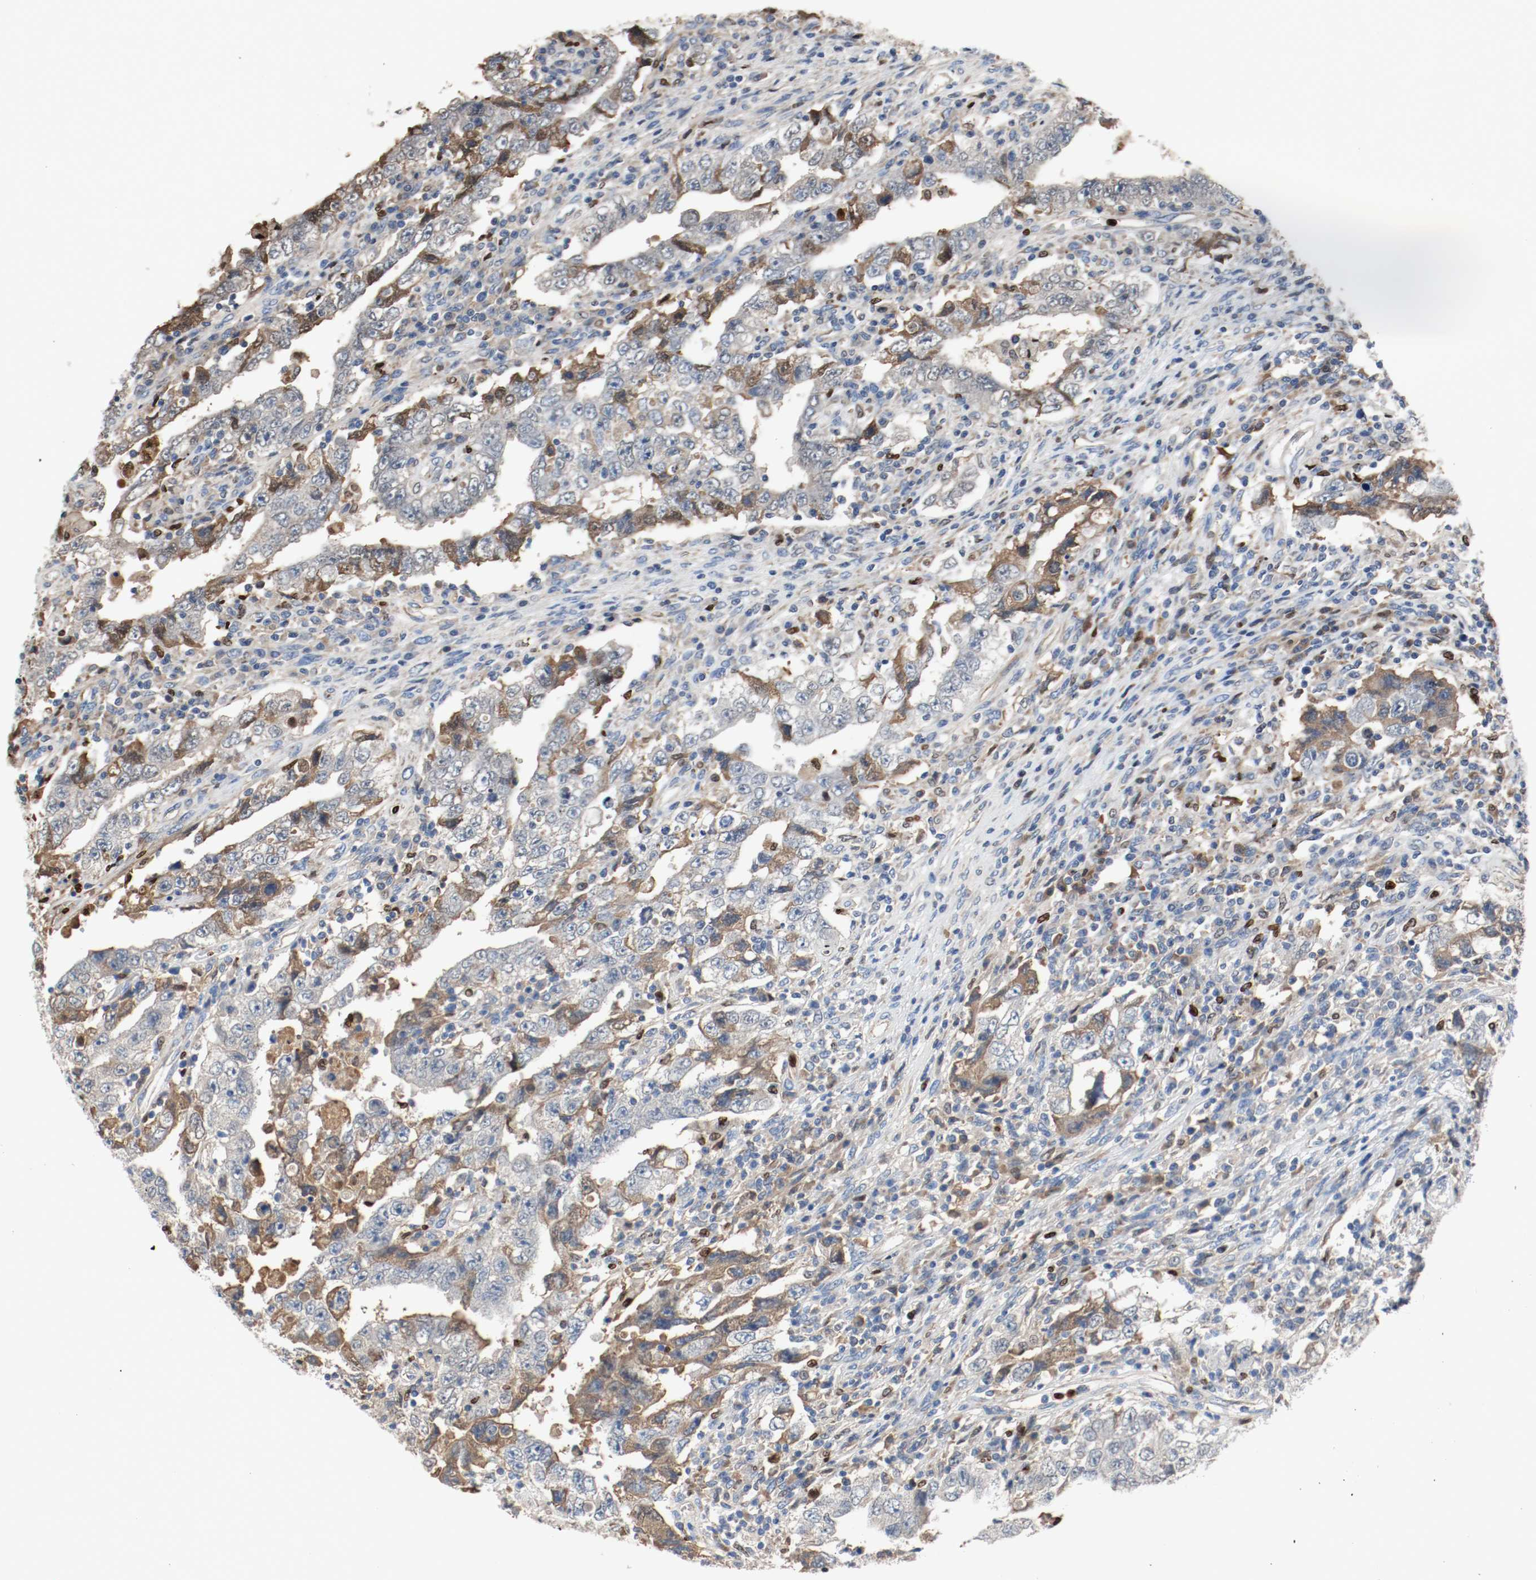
{"staining": {"intensity": "moderate", "quantity": "<25%", "location": "cytoplasmic/membranous"}, "tissue": "testis cancer", "cell_type": "Tumor cells", "image_type": "cancer", "snomed": [{"axis": "morphology", "description": "Carcinoma, Embryonal, NOS"}, {"axis": "topography", "description": "Testis"}], "caption": "There is low levels of moderate cytoplasmic/membranous positivity in tumor cells of embryonal carcinoma (testis), as demonstrated by immunohistochemical staining (brown color).", "gene": "BLK", "patient": {"sex": "male", "age": 26}}